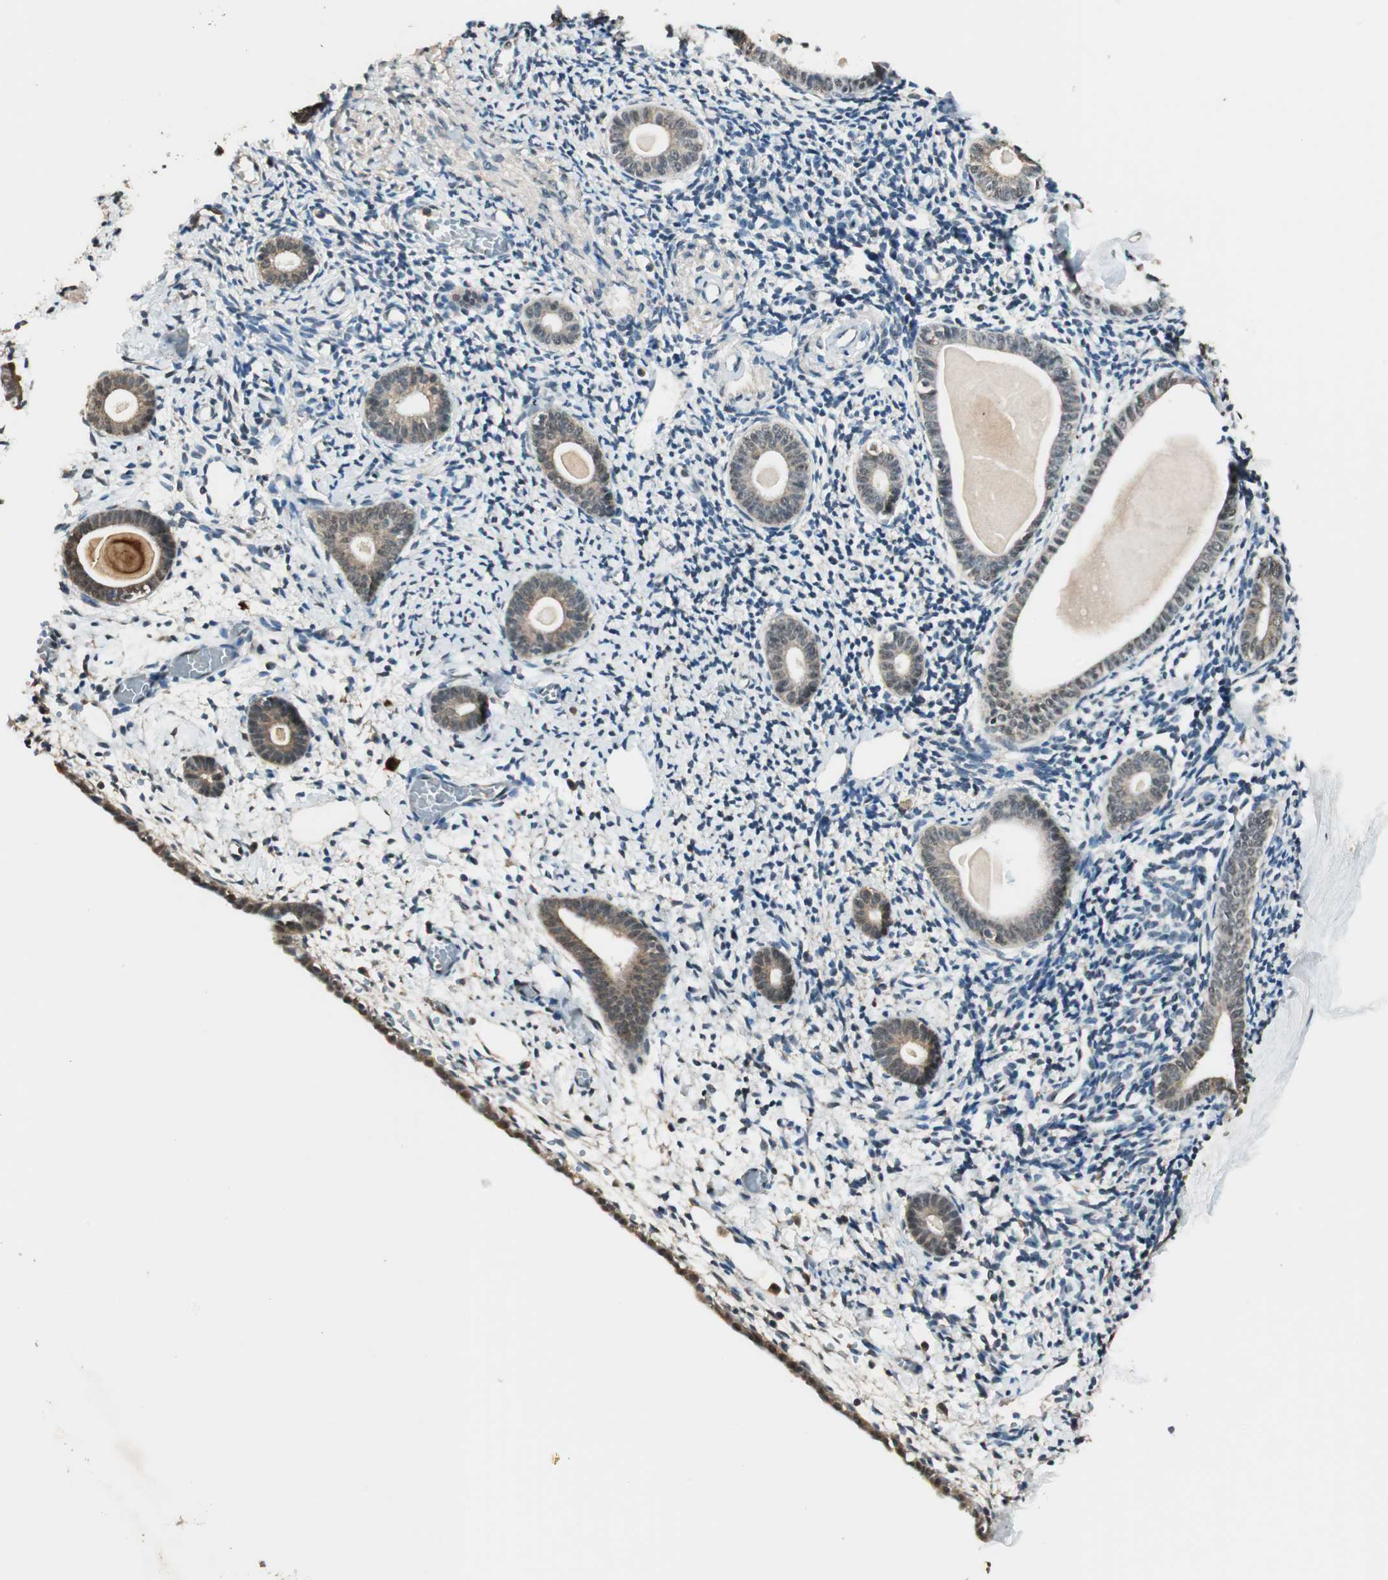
{"staining": {"intensity": "weak", "quantity": "<25%", "location": "cytoplasmic/membranous"}, "tissue": "endometrium", "cell_type": "Cells in endometrial stroma", "image_type": "normal", "snomed": [{"axis": "morphology", "description": "Normal tissue, NOS"}, {"axis": "topography", "description": "Endometrium"}], "caption": "The immunohistochemistry (IHC) micrograph has no significant staining in cells in endometrial stroma of endometrium.", "gene": "USP5", "patient": {"sex": "female", "age": 71}}